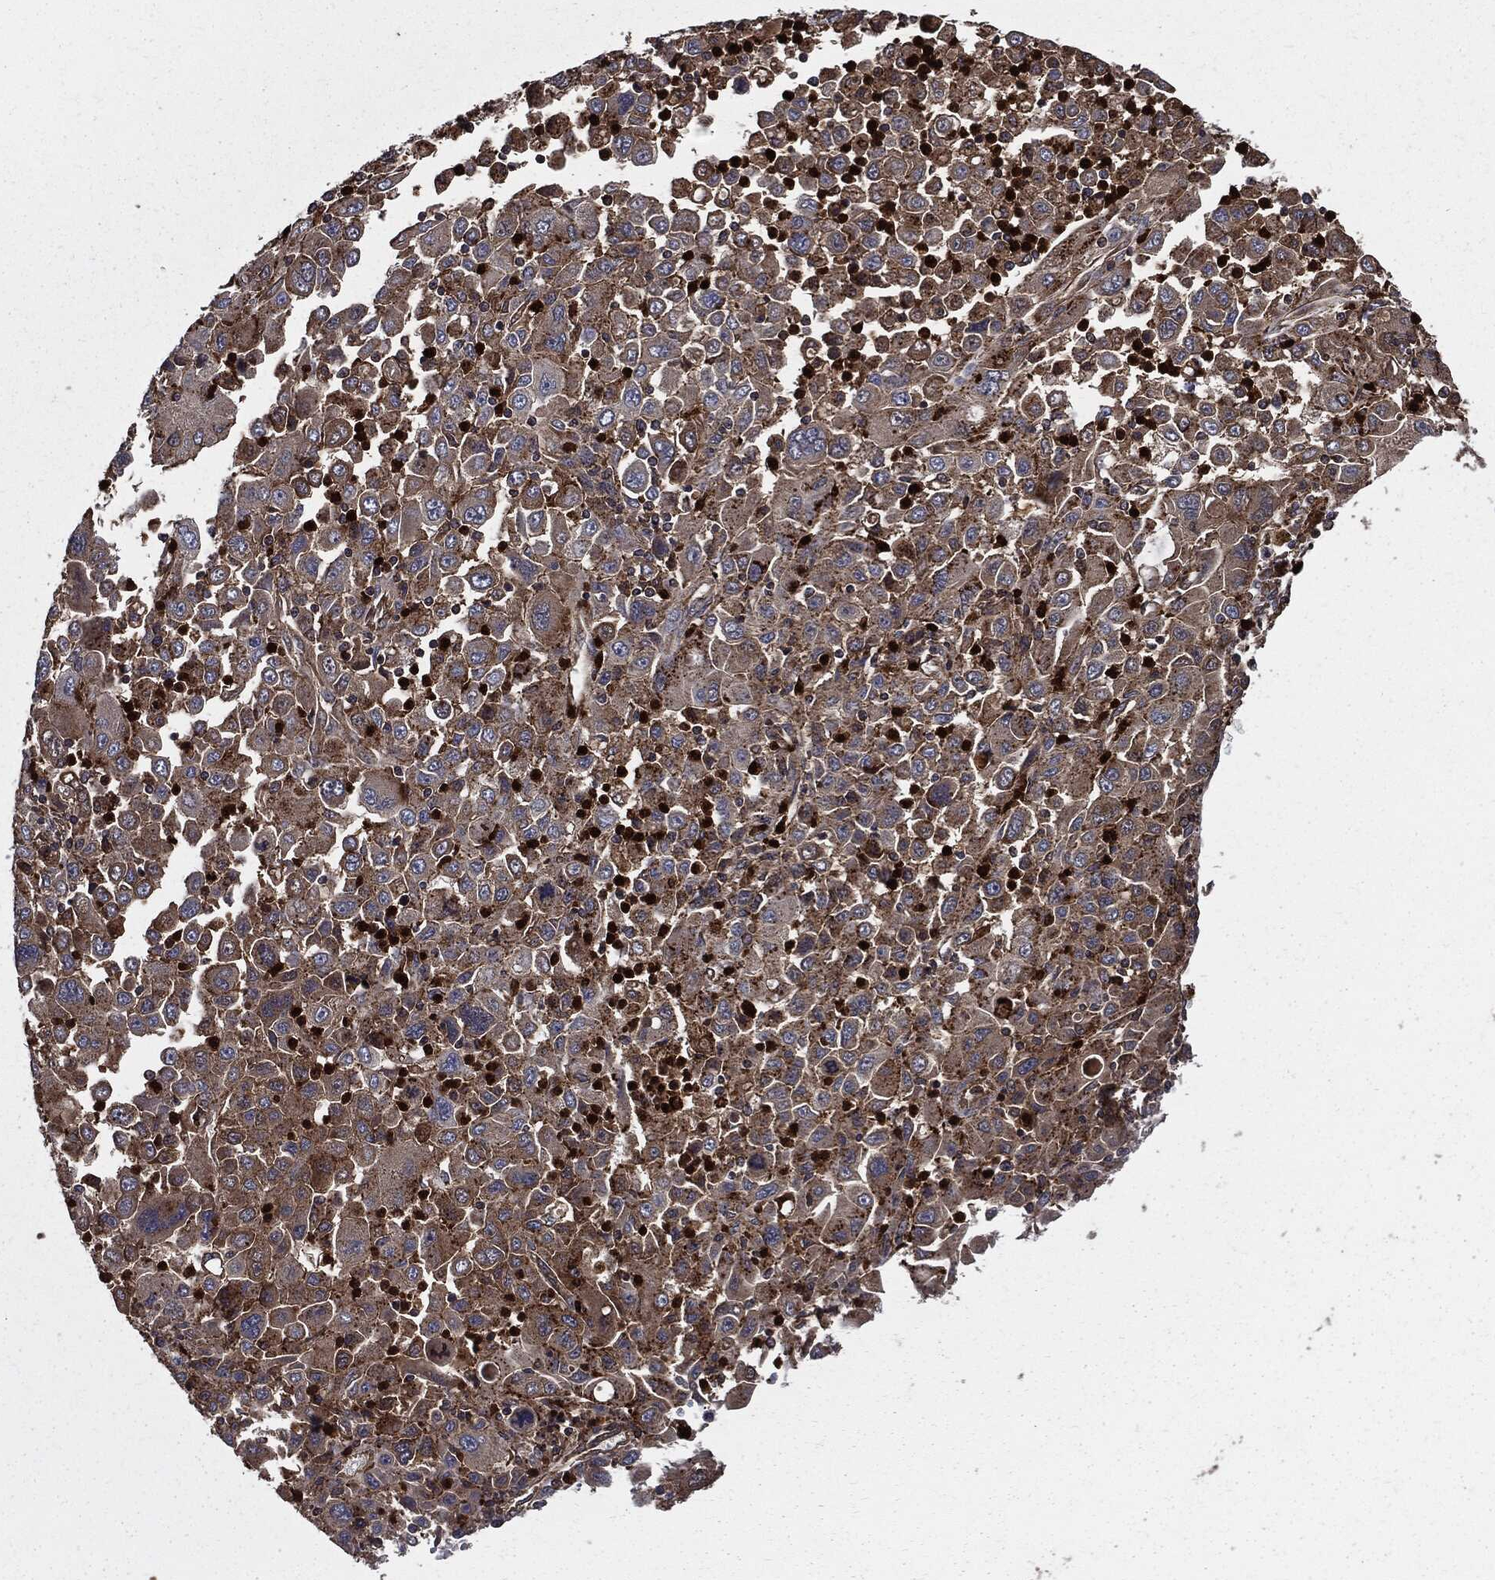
{"staining": {"intensity": "moderate", "quantity": "25%-75%", "location": "cytoplasmic/membranous"}, "tissue": "stomach cancer", "cell_type": "Tumor cells", "image_type": "cancer", "snomed": [{"axis": "morphology", "description": "Adenocarcinoma, NOS"}, {"axis": "topography", "description": "Stomach"}], "caption": "Tumor cells display medium levels of moderate cytoplasmic/membranous staining in about 25%-75% of cells in human stomach cancer (adenocarcinoma). The staining is performed using DAB brown chromogen to label protein expression. The nuclei are counter-stained blue using hematoxylin.", "gene": "PDCD6IP", "patient": {"sex": "male", "age": 56}}